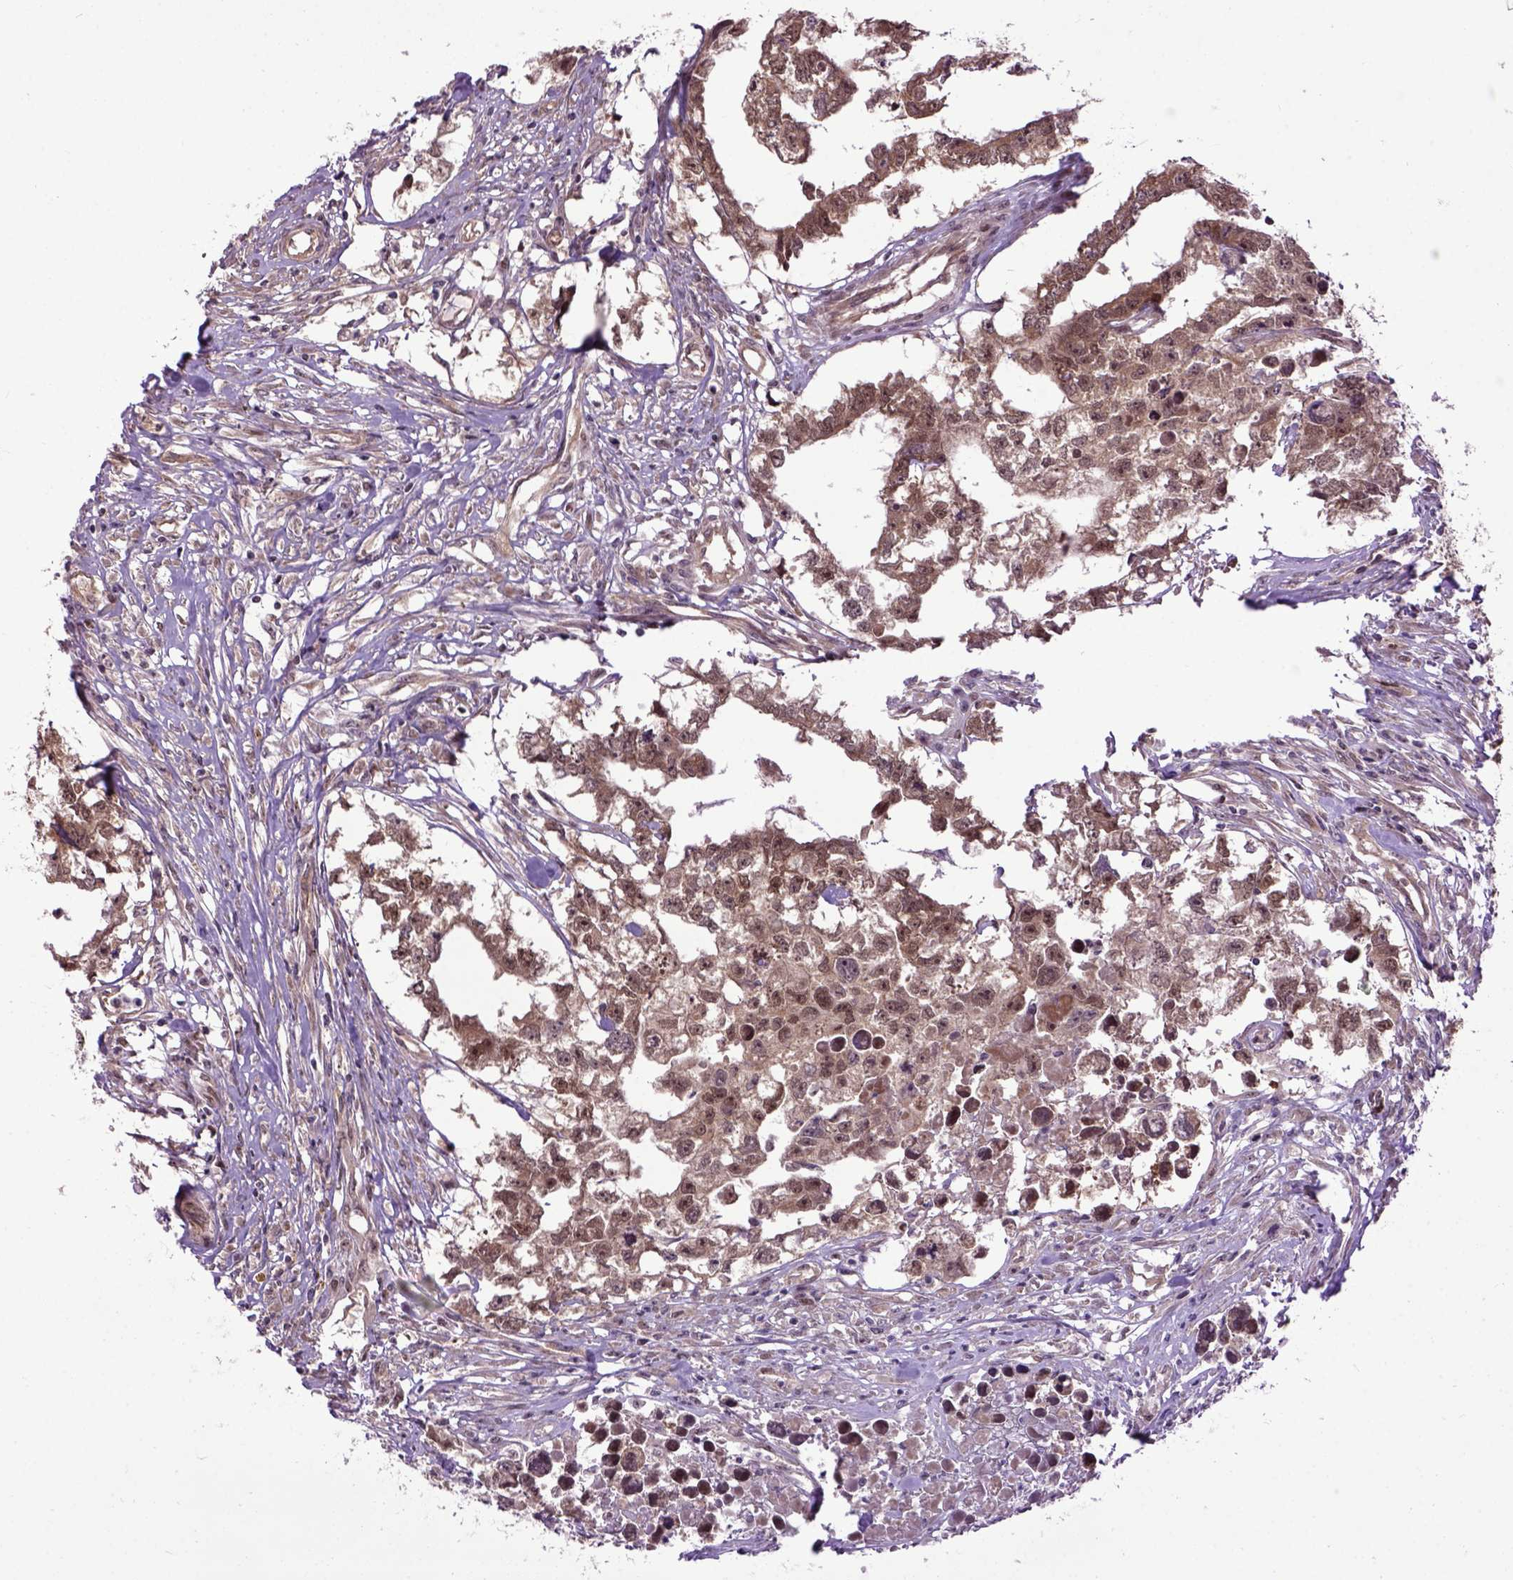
{"staining": {"intensity": "moderate", "quantity": ">75%", "location": "cytoplasmic/membranous,nuclear"}, "tissue": "testis cancer", "cell_type": "Tumor cells", "image_type": "cancer", "snomed": [{"axis": "morphology", "description": "Carcinoma, Embryonal, NOS"}, {"axis": "morphology", "description": "Teratoma, malignant, NOS"}, {"axis": "topography", "description": "Testis"}], "caption": "Testis cancer stained for a protein (brown) displays moderate cytoplasmic/membranous and nuclear positive positivity in approximately >75% of tumor cells.", "gene": "WDR48", "patient": {"sex": "male", "age": 44}}